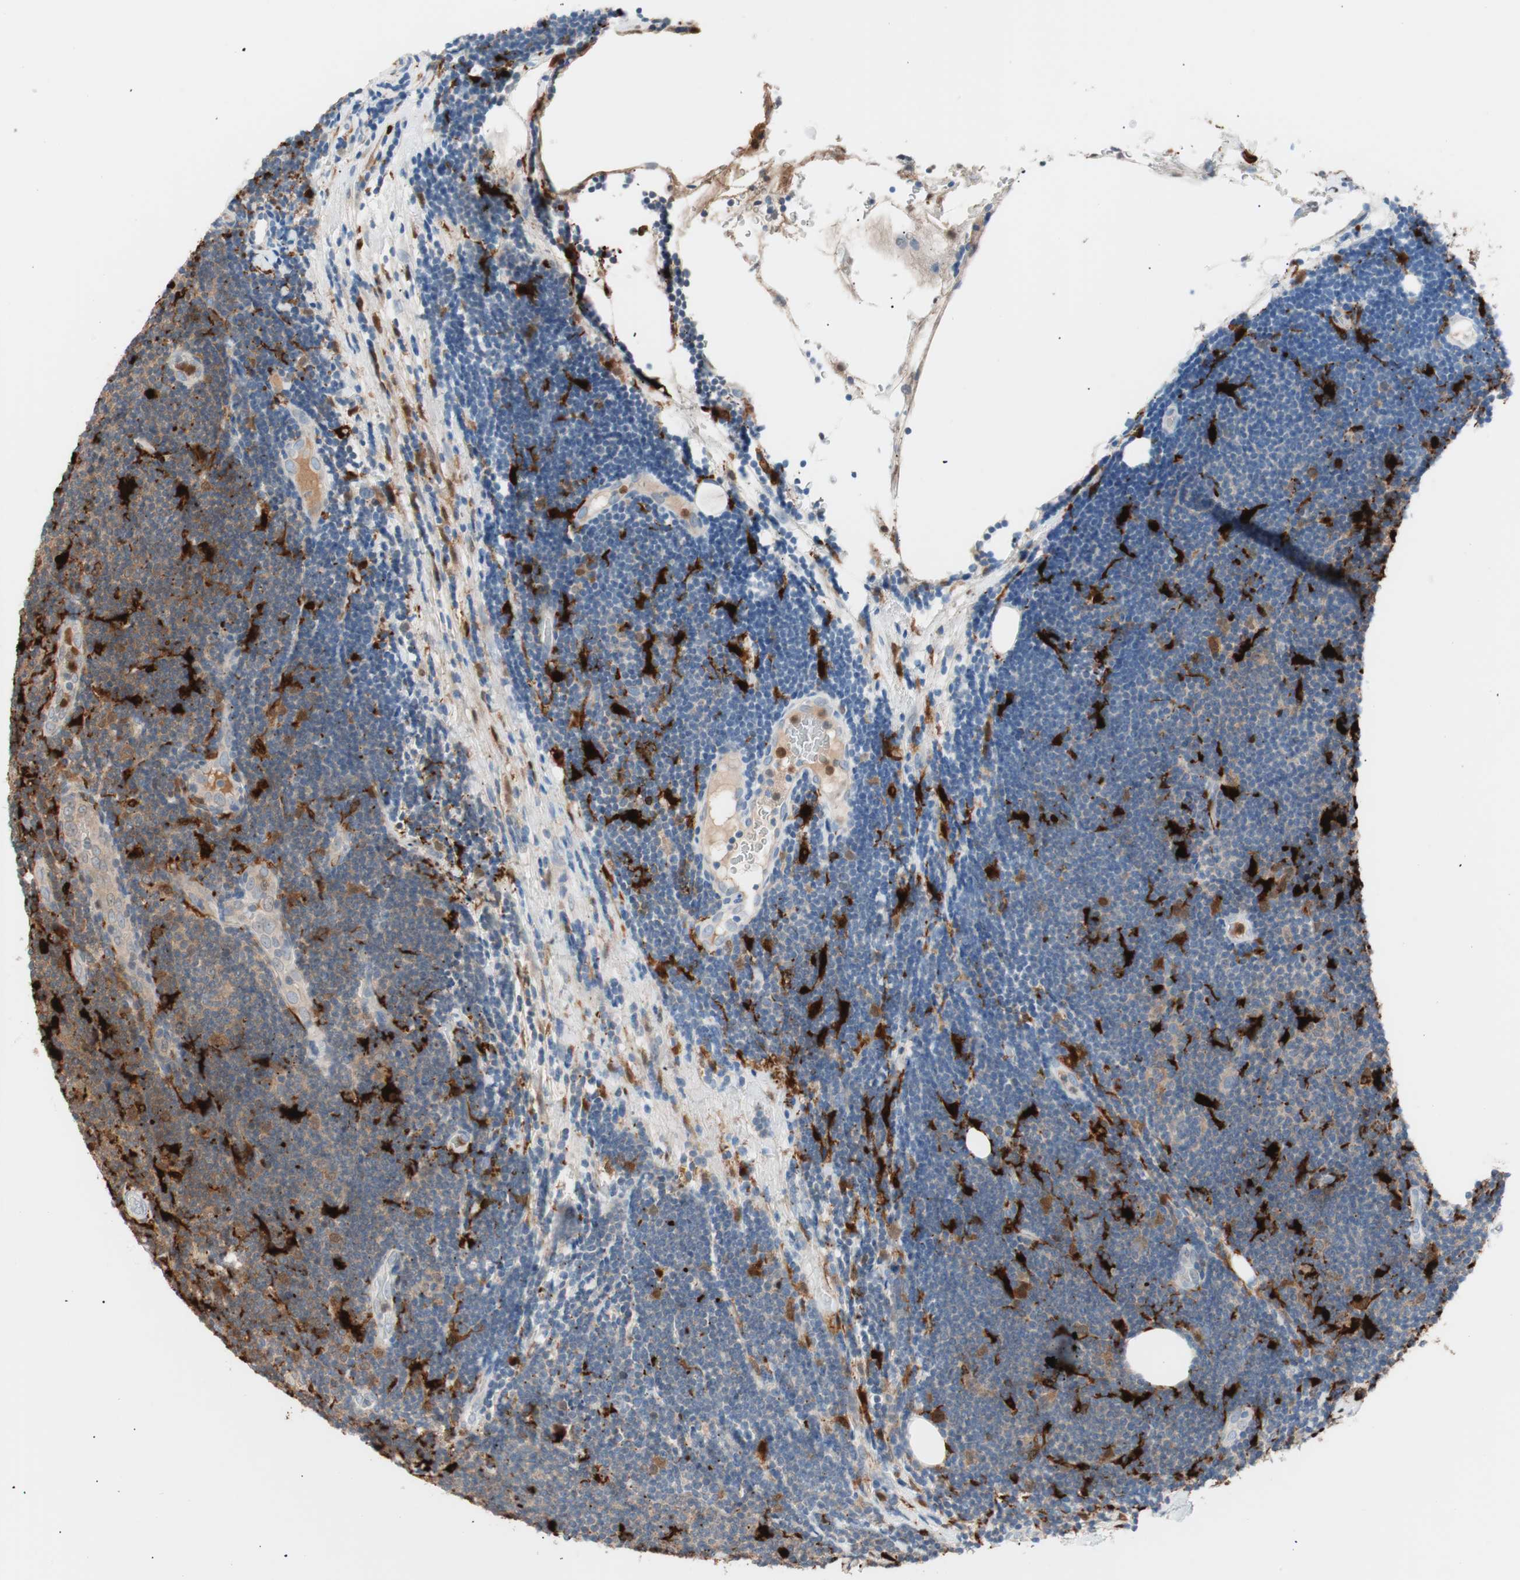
{"staining": {"intensity": "moderate", "quantity": "<25%", "location": "cytoplasmic/membranous"}, "tissue": "lymphoma", "cell_type": "Tumor cells", "image_type": "cancer", "snomed": [{"axis": "morphology", "description": "Malignant lymphoma, non-Hodgkin's type, Low grade"}, {"axis": "topography", "description": "Lymph node"}], "caption": "Lymphoma stained with IHC demonstrates moderate cytoplasmic/membranous expression in approximately <25% of tumor cells.", "gene": "IL18", "patient": {"sex": "male", "age": 83}}